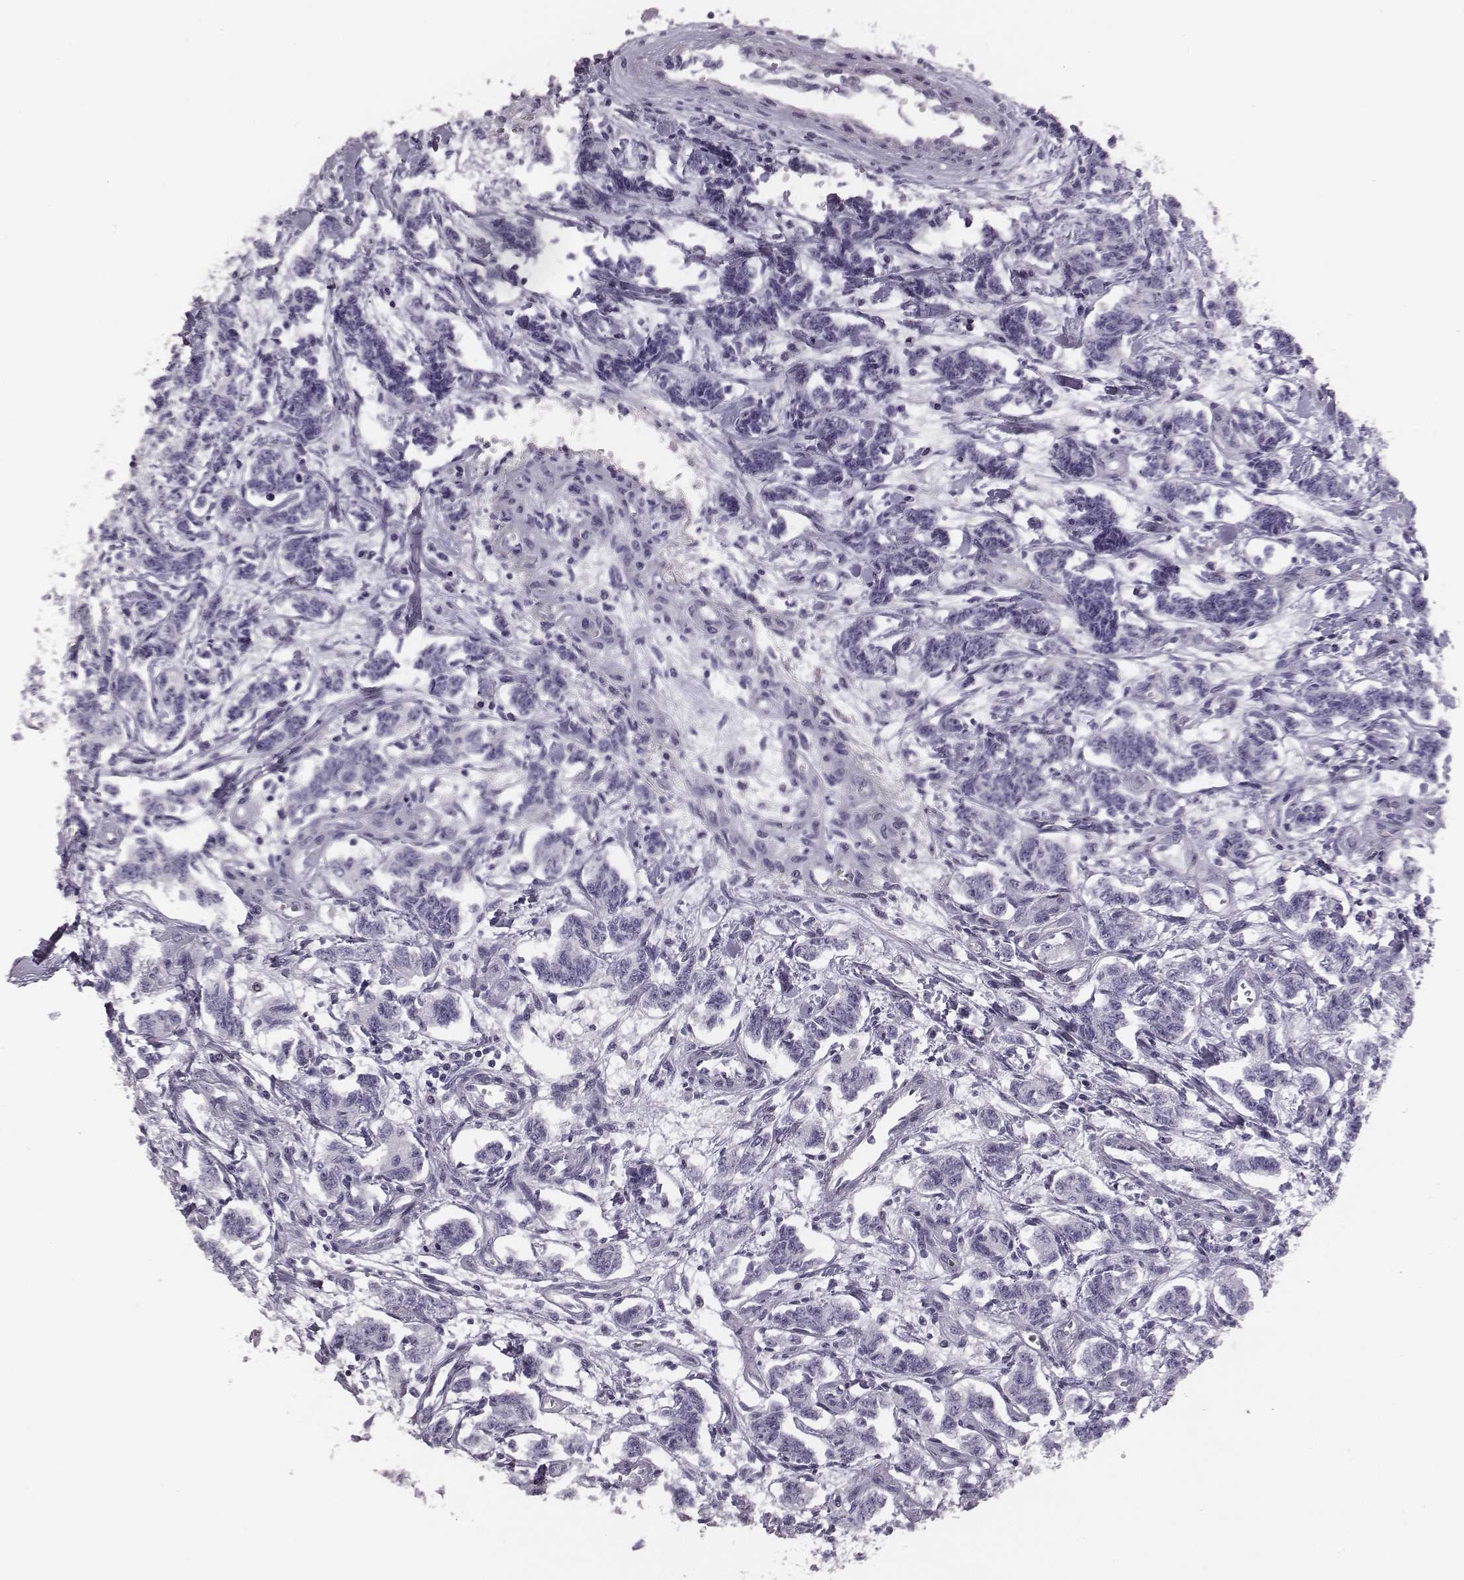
{"staining": {"intensity": "negative", "quantity": "none", "location": "none"}, "tissue": "carcinoid", "cell_type": "Tumor cells", "image_type": "cancer", "snomed": [{"axis": "morphology", "description": "Carcinoid, malignant, NOS"}, {"axis": "topography", "description": "Kidney"}], "caption": "The micrograph exhibits no staining of tumor cells in malignant carcinoid. (Stains: DAB immunohistochemistry with hematoxylin counter stain, Microscopy: brightfield microscopy at high magnification).", "gene": "ADAM7", "patient": {"sex": "female", "age": 41}}